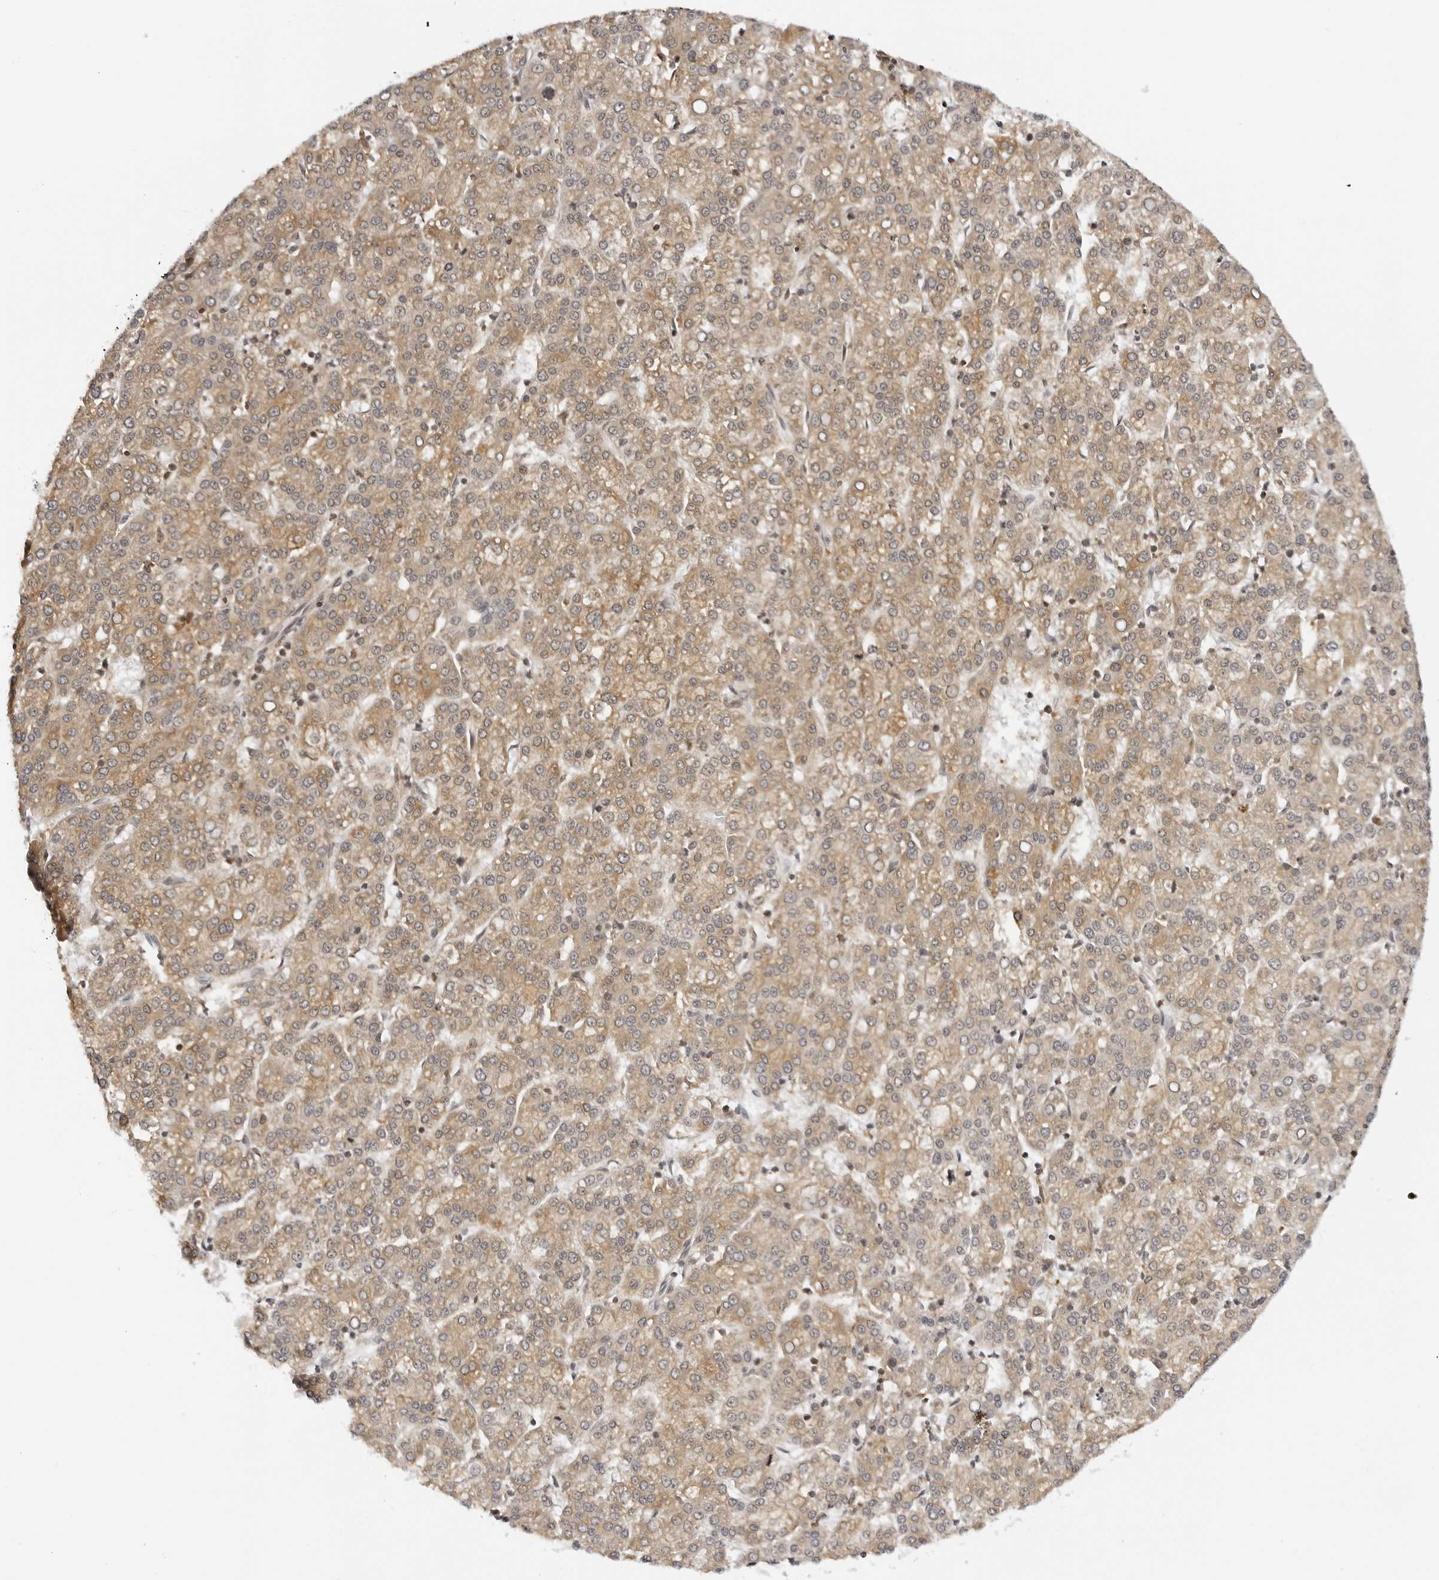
{"staining": {"intensity": "weak", "quantity": ">75%", "location": "cytoplasmic/membranous"}, "tissue": "liver cancer", "cell_type": "Tumor cells", "image_type": "cancer", "snomed": [{"axis": "morphology", "description": "Carcinoma, Hepatocellular, NOS"}, {"axis": "topography", "description": "Liver"}], "caption": "Tumor cells reveal weak cytoplasmic/membranous staining in about >75% of cells in liver cancer (hepatocellular carcinoma).", "gene": "MAP2K5", "patient": {"sex": "female", "age": 58}}